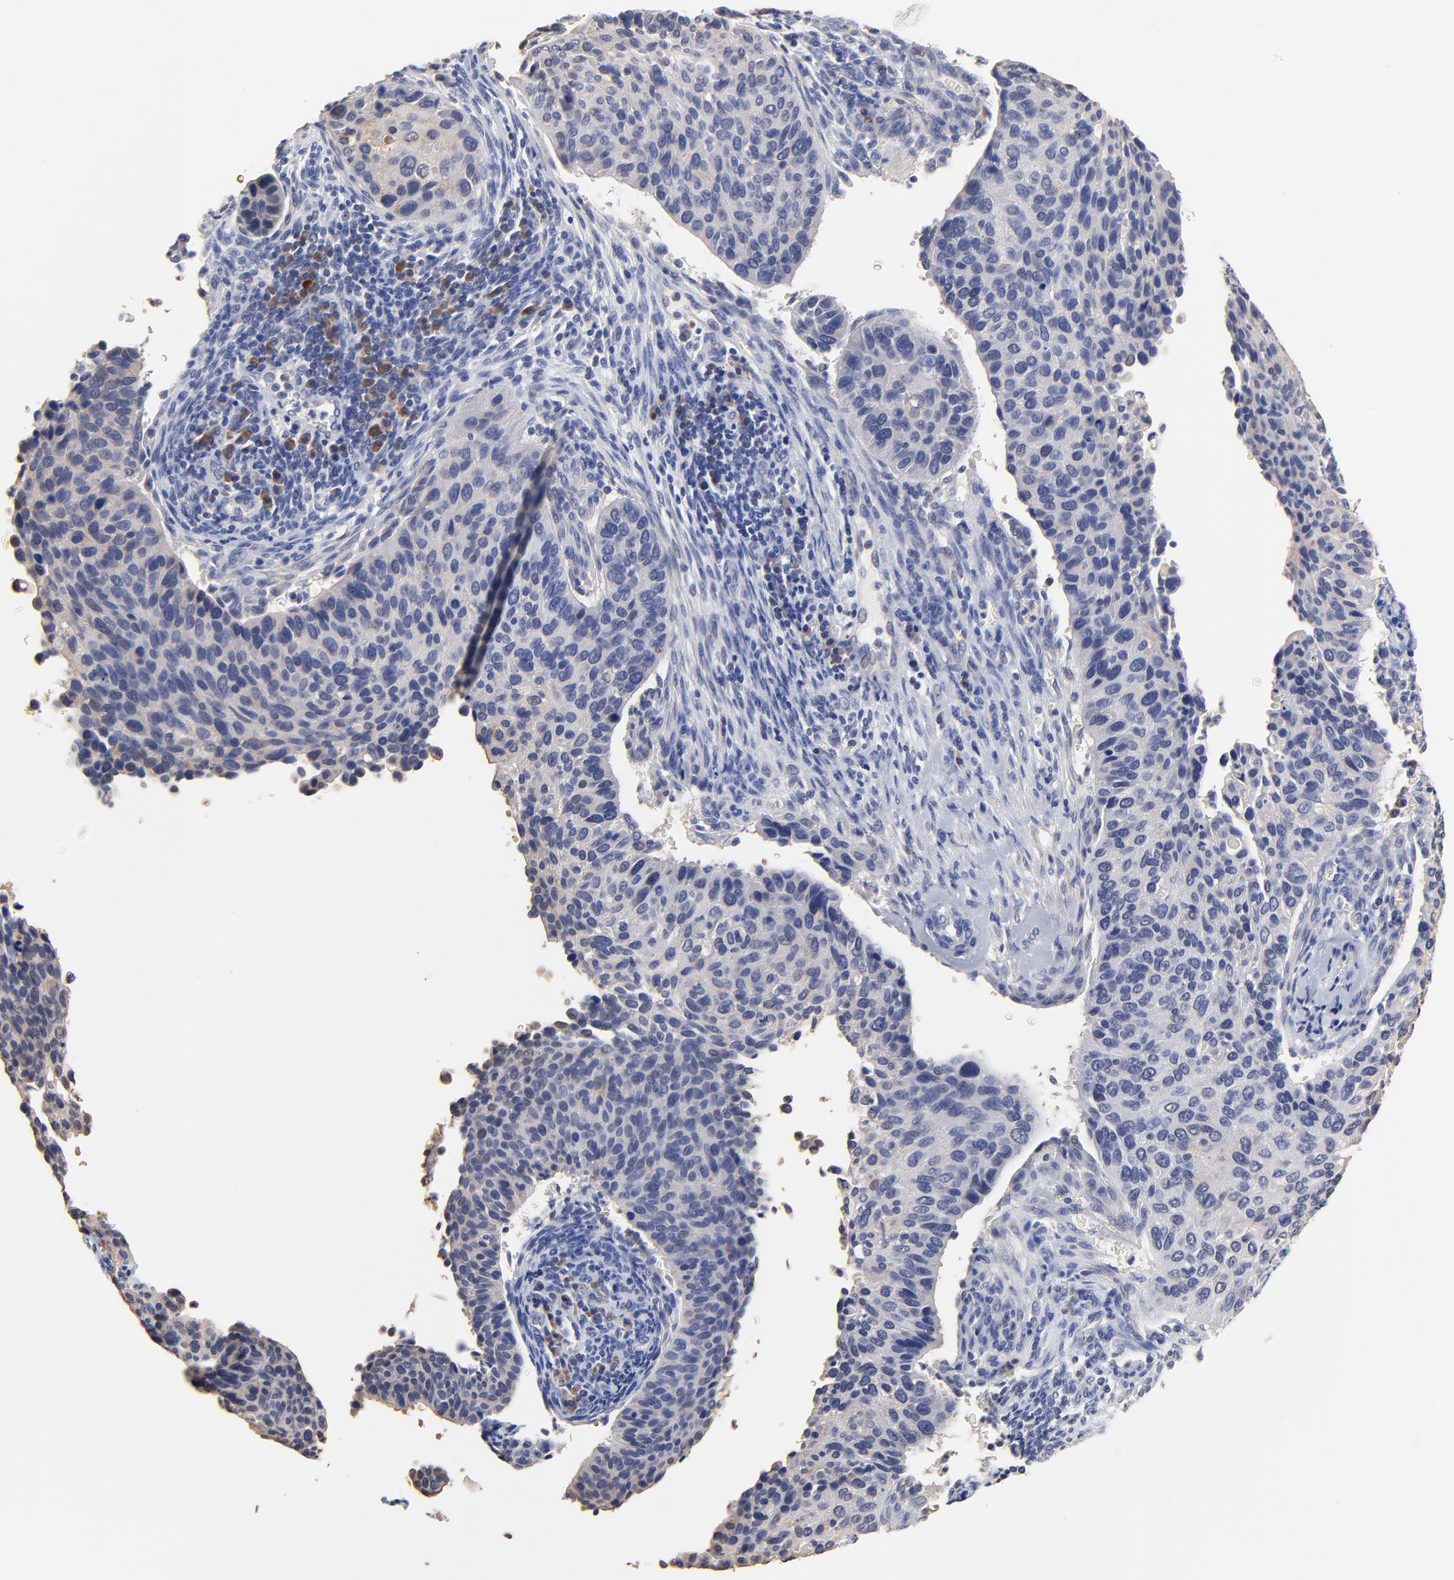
{"staining": {"intensity": "weak", "quantity": "<25%", "location": "cytoplasmic/membranous"}, "tissue": "cervical cancer", "cell_type": "Tumor cells", "image_type": "cancer", "snomed": [{"axis": "morphology", "description": "Adenocarcinoma, NOS"}, {"axis": "topography", "description": "Cervix"}], "caption": "Immunohistochemical staining of human cervical cancer (adenocarcinoma) demonstrates no significant expression in tumor cells.", "gene": "TWNK", "patient": {"sex": "female", "age": 29}}